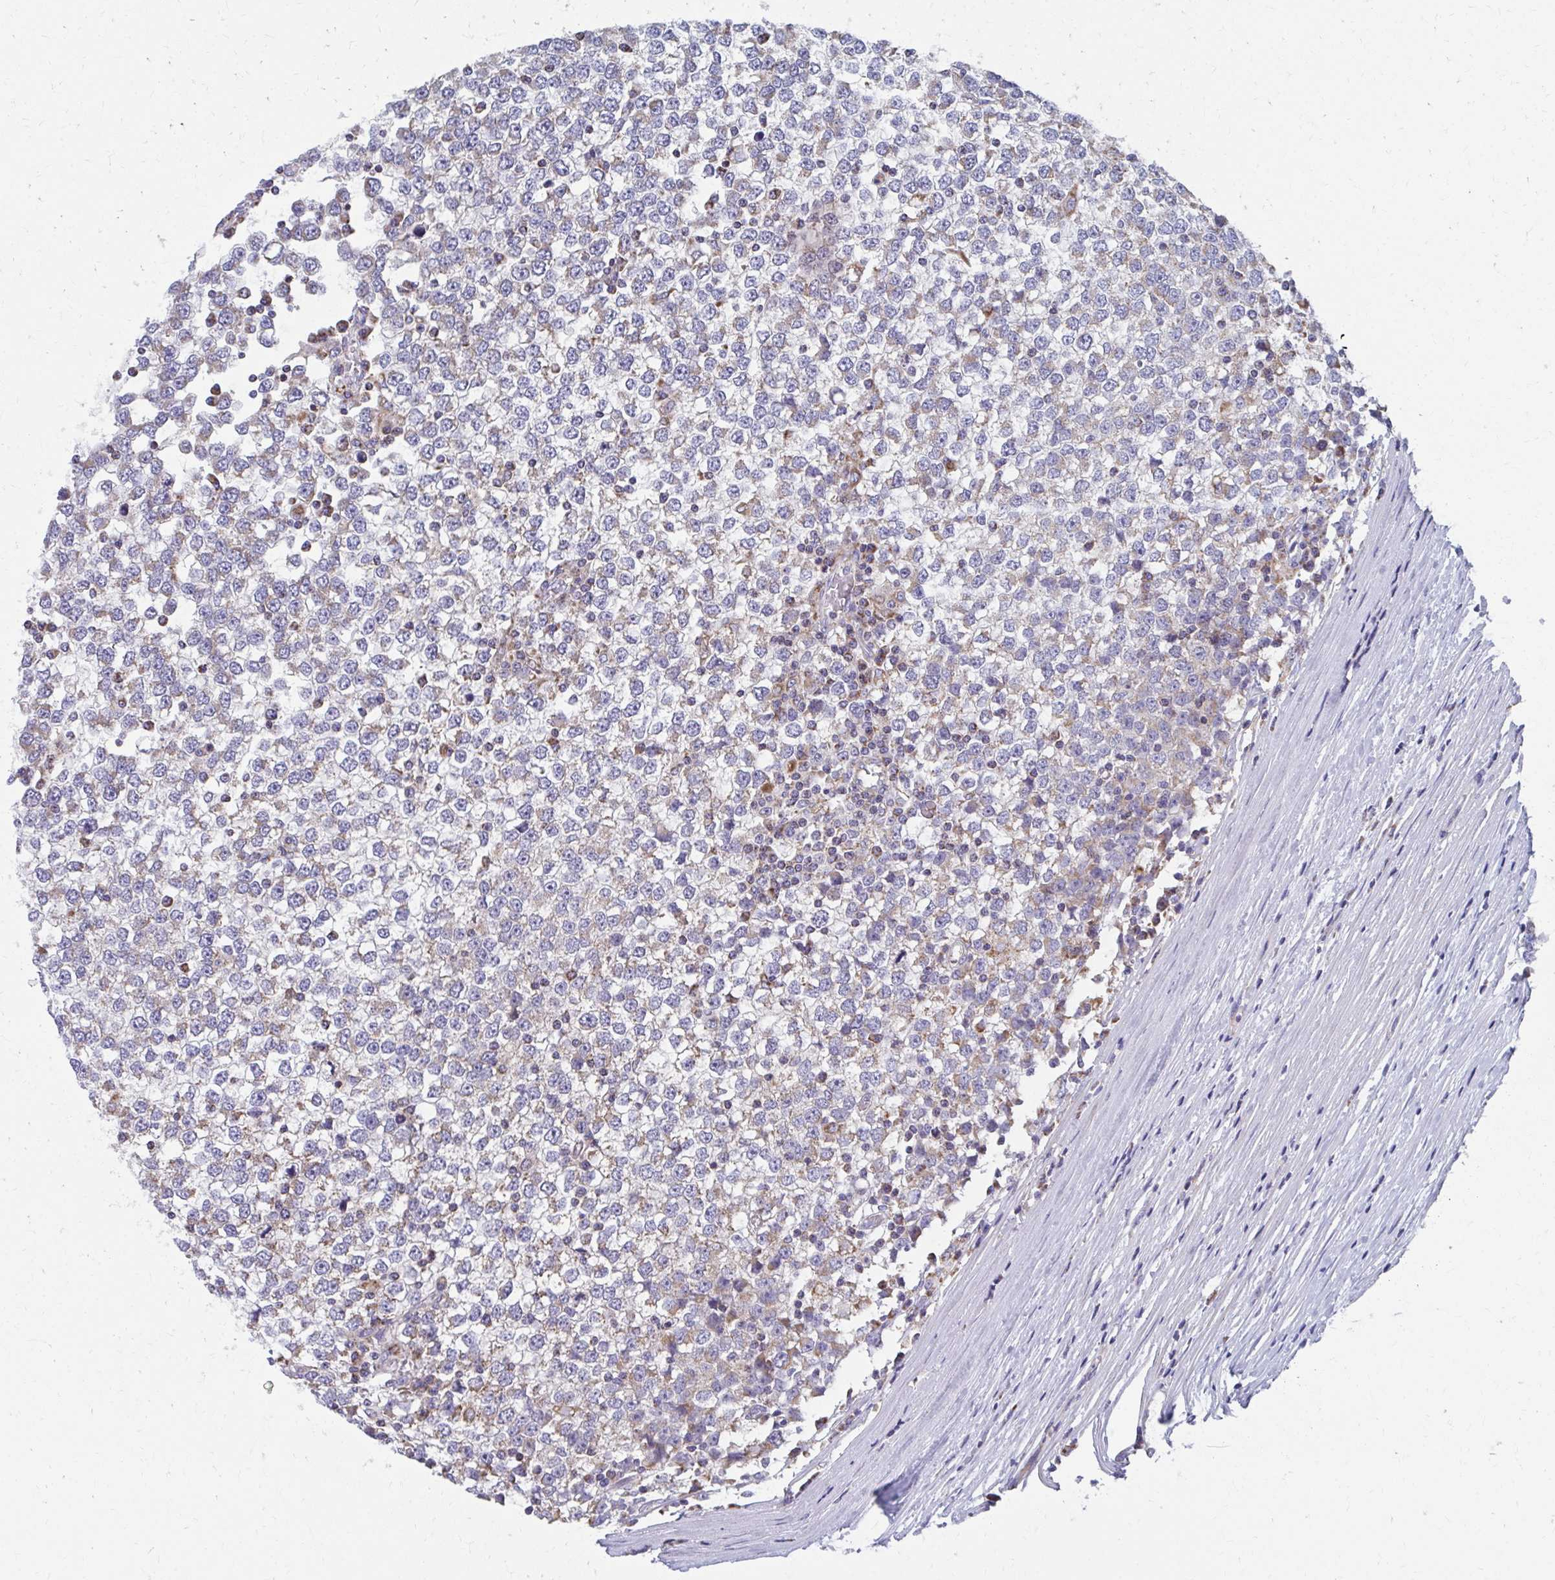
{"staining": {"intensity": "moderate", "quantity": "<25%", "location": "cytoplasmic/membranous"}, "tissue": "testis cancer", "cell_type": "Tumor cells", "image_type": "cancer", "snomed": [{"axis": "morphology", "description": "Seminoma, NOS"}, {"axis": "topography", "description": "Testis"}], "caption": "Brown immunohistochemical staining in testis seminoma exhibits moderate cytoplasmic/membranous positivity in approximately <25% of tumor cells.", "gene": "RCC1L", "patient": {"sex": "male", "age": 65}}